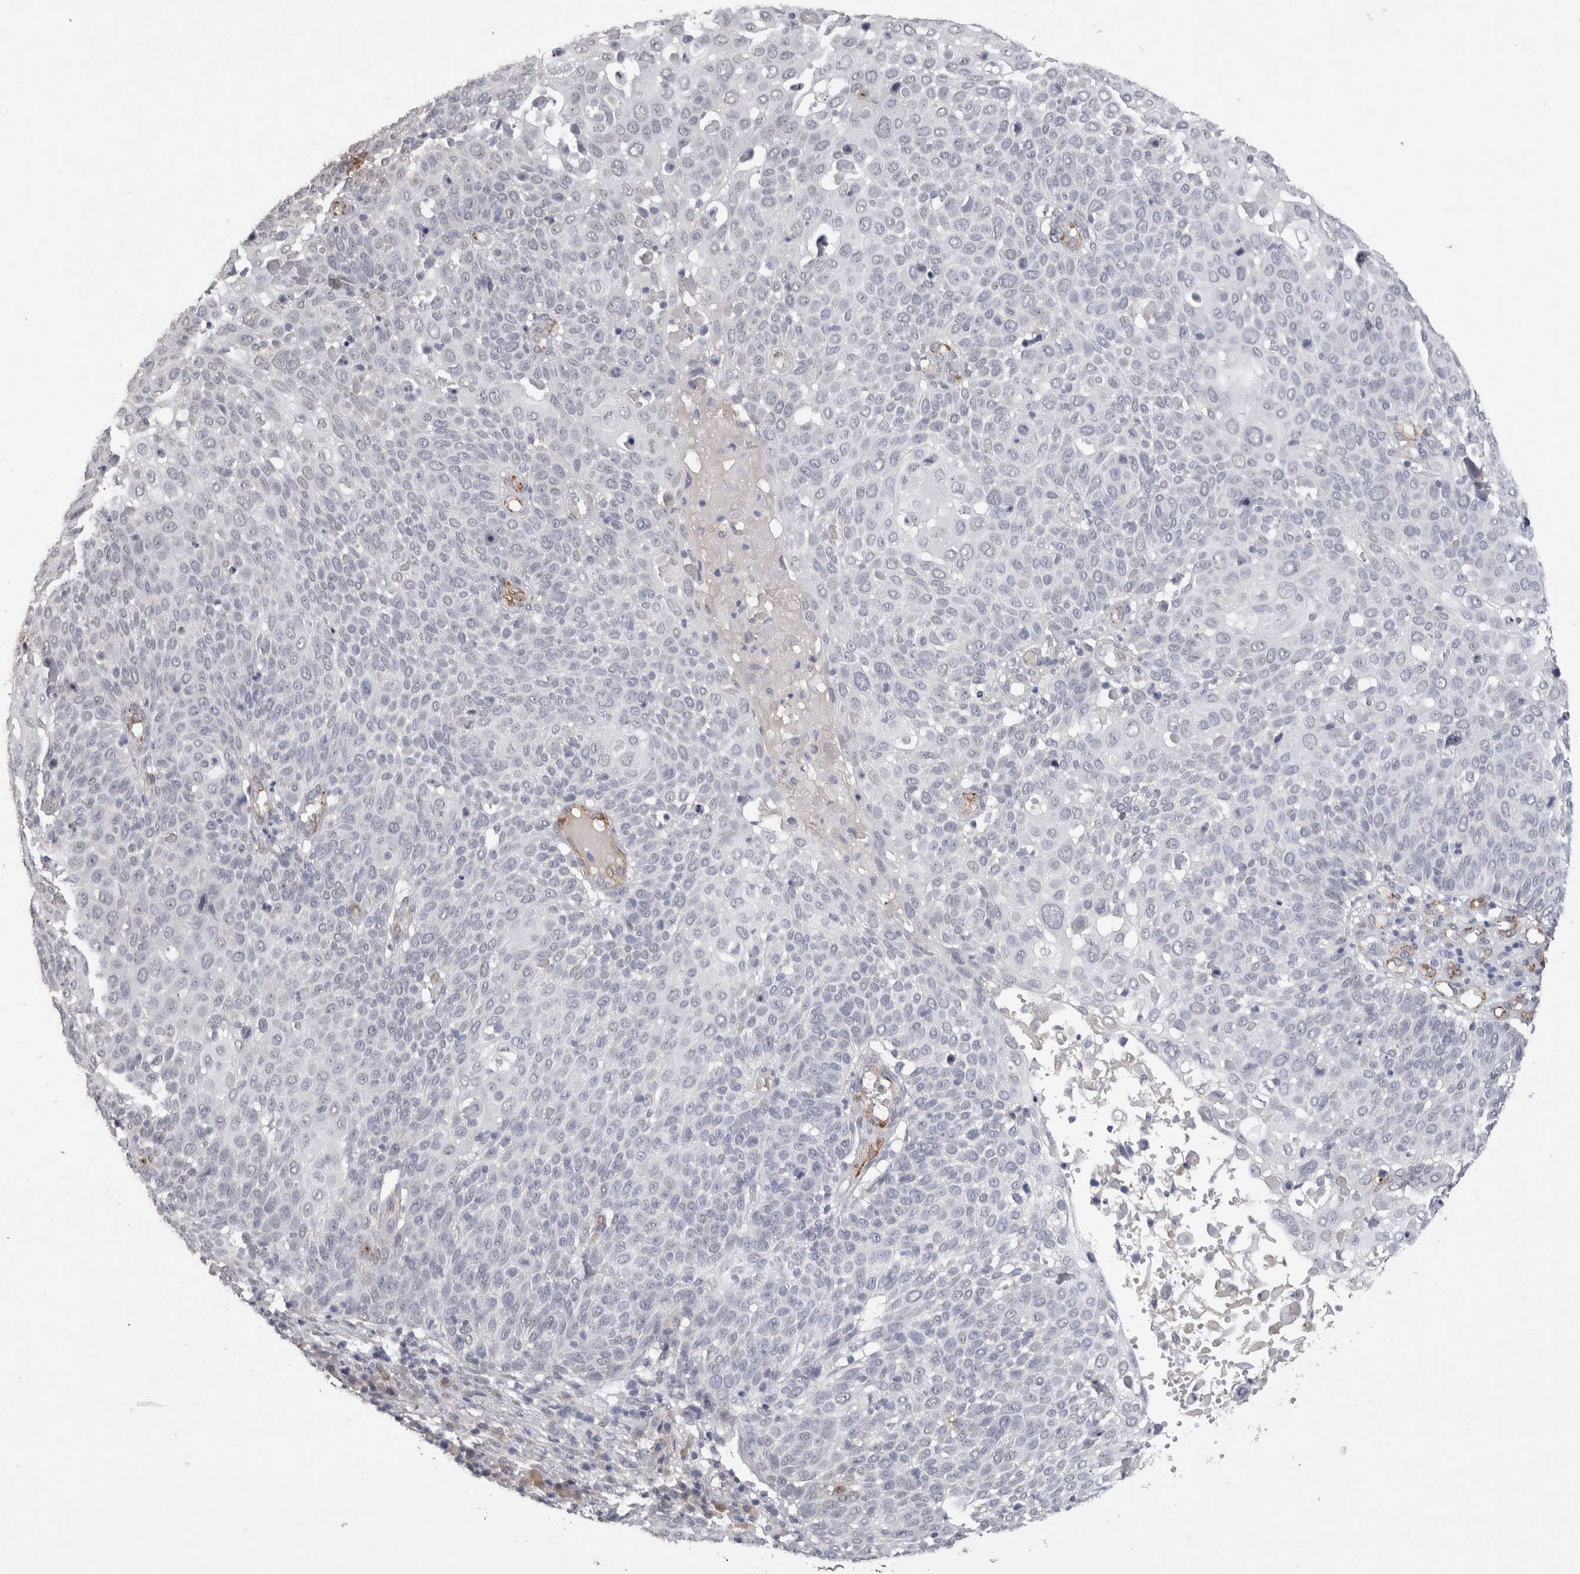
{"staining": {"intensity": "negative", "quantity": "none", "location": "none"}, "tissue": "cervical cancer", "cell_type": "Tumor cells", "image_type": "cancer", "snomed": [{"axis": "morphology", "description": "Squamous cell carcinoma, NOS"}, {"axis": "topography", "description": "Cervix"}], "caption": "Photomicrograph shows no significant protein staining in tumor cells of cervical cancer. Brightfield microscopy of IHC stained with DAB (brown) and hematoxylin (blue), captured at high magnification.", "gene": "CDH13", "patient": {"sex": "female", "age": 74}}